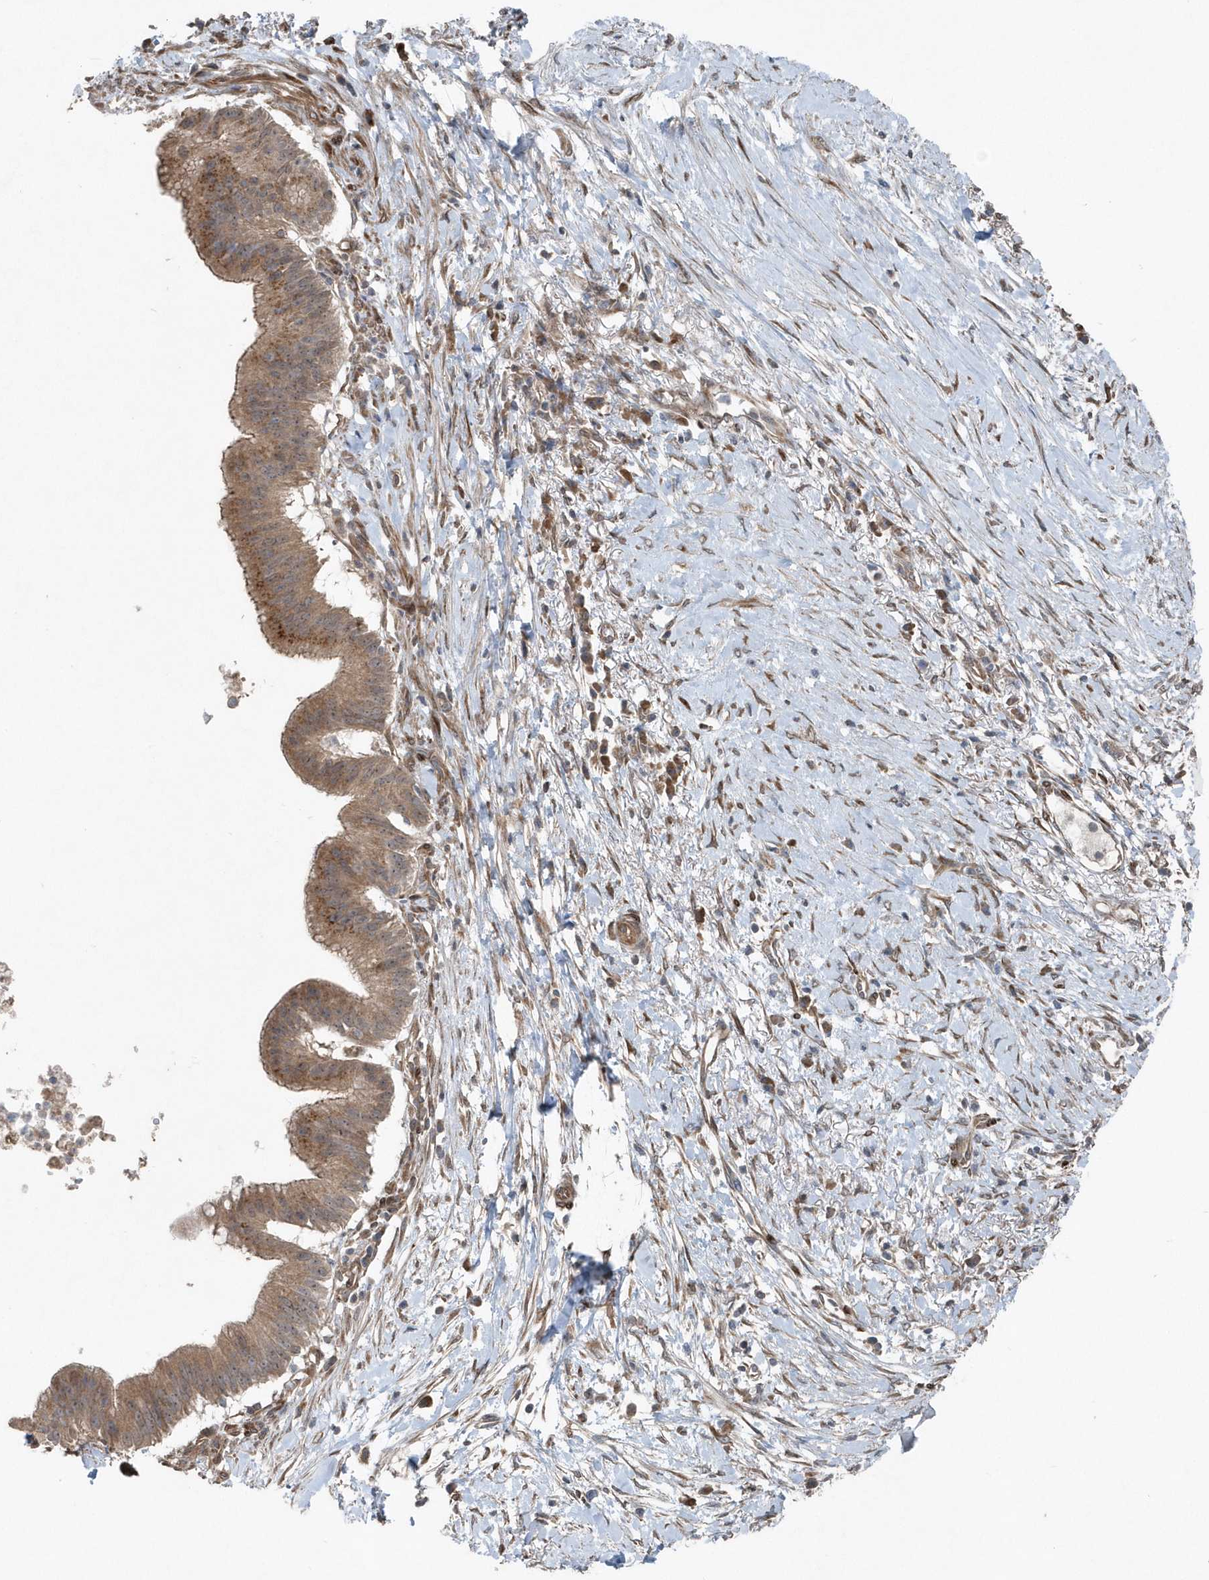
{"staining": {"intensity": "moderate", "quantity": ">75%", "location": "cytoplasmic/membranous"}, "tissue": "pancreatic cancer", "cell_type": "Tumor cells", "image_type": "cancer", "snomed": [{"axis": "morphology", "description": "Adenocarcinoma, NOS"}, {"axis": "topography", "description": "Pancreas"}], "caption": "Approximately >75% of tumor cells in human pancreatic adenocarcinoma exhibit moderate cytoplasmic/membranous protein positivity as visualized by brown immunohistochemical staining.", "gene": "MCC", "patient": {"sex": "male", "age": 68}}